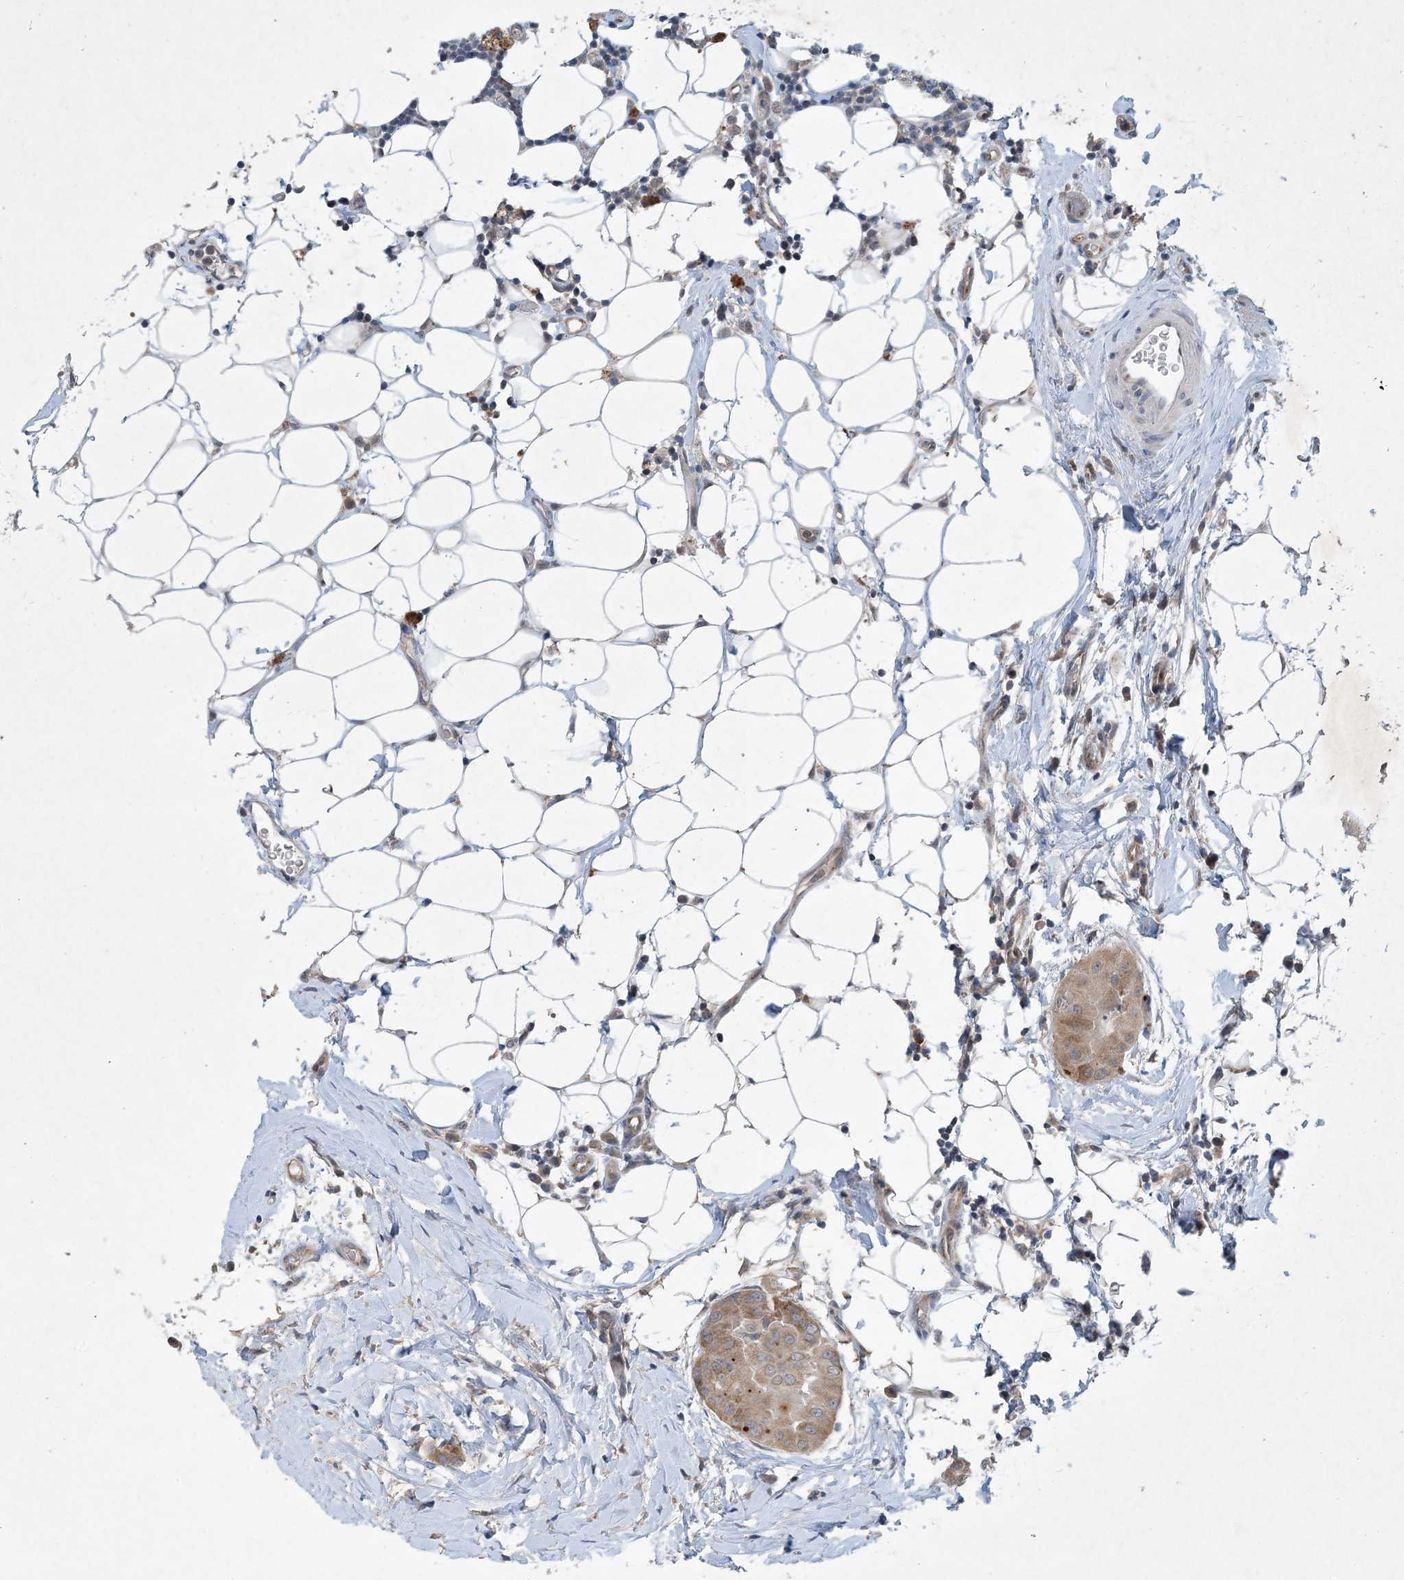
{"staining": {"intensity": "moderate", "quantity": ">75%", "location": "cytoplasmic/membranous"}, "tissue": "thyroid cancer", "cell_type": "Tumor cells", "image_type": "cancer", "snomed": [{"axis": "morphology", "description": "Papillary adenocarcinoma, NOS"}, {"axis": "topography", "description": "Thyroid gland"}], "caption": "Brown immunohistochemical staining in human thyroid cancer (papillary adenocarcinoma) demonstrates moderate cytoplasmic/membranous staining in approximately >75% of tumor cells.", "gene": "TINAG", "patient": {"sex": "male", "age": 33}}